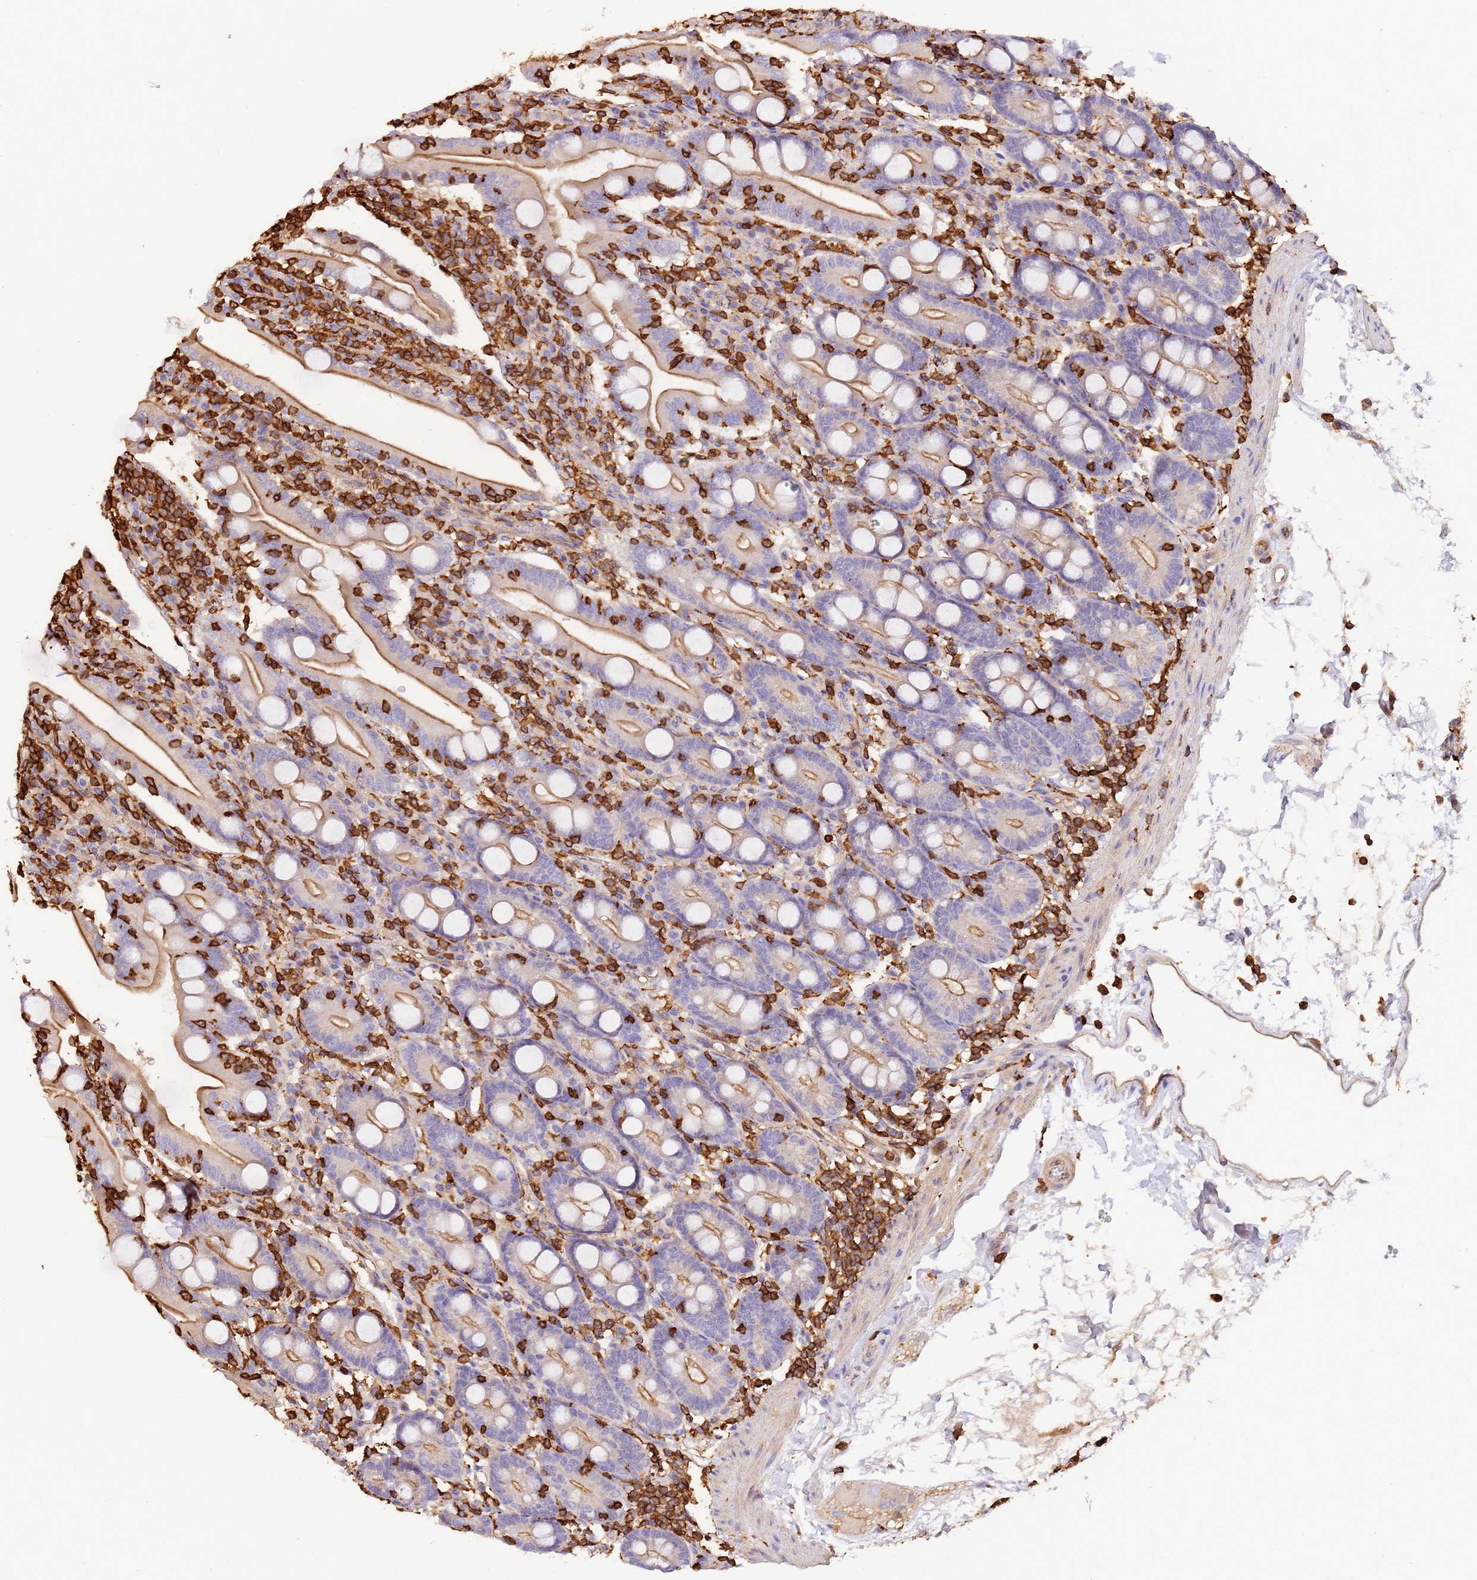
{"staining": {"intensity": "strong", "quantity": "25%-75%", "location": "cytoplasmic/membranous"}, "tissue": "duodenum", "cell_type": "Glandular cells", "image_type": "normal", "snomed": [{"axis": "morphology", "description": "Normal tissue, NOS"}, {"axis": "topography", "description": "Duodenum"}], "caption": "Immunohistochemistry (IHC) (DAB (3,3'-diaminobenzidine)) staining of normal duodenum reveals strong cytoplasmic/membranous protein positivity in about 25%-75% of glandular cells. (DAB IHC, brown staining for protein, blue staining for nuclei).", "gene": "OR6P1", "patient": {"sex": "male", "age": 35}}